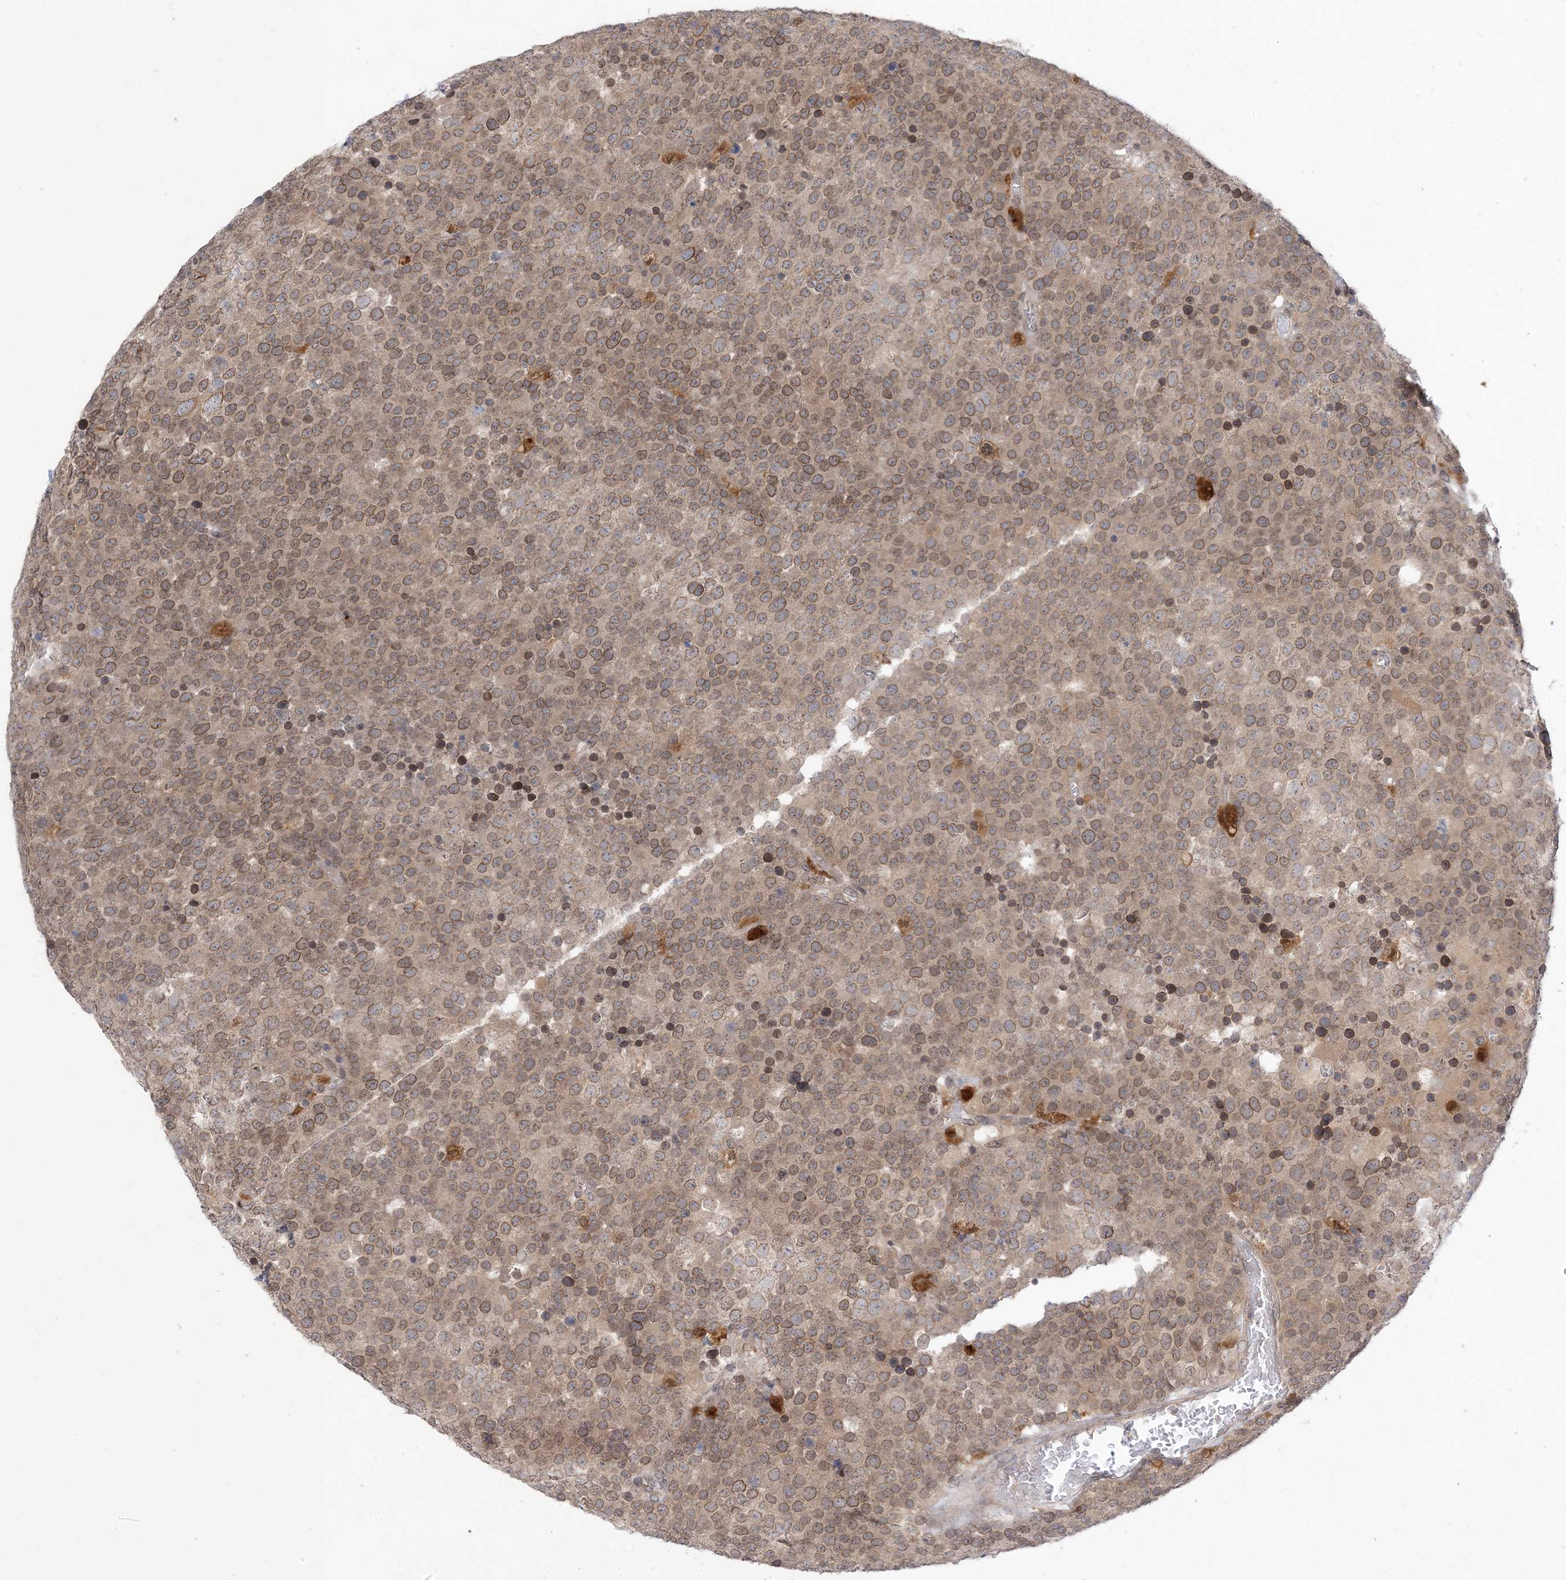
{"staining": {"intensity": "moderate", "quantity": ">75%", "location": "cytoplasmic/membranous,nuclear"}, "tissue": "testis cancer", "cell_type": "Tumor cells", "image_type": "cancer", "snomed": [{"axis": "morphology", "description": "Seminoma, NOS"}, {"axis": "topography", "description": "Testis"}], "caption": "Protein staining by immunohistochemistry (IHC) exhibits moderate cytoplasmic/membranous and nuclear staining in about >75% of tumor cells in testis cancer (seminoma). (brown staining indicates protein expression, while blue staining denotes nuclei).", "gene": "NAGK", "patient": {"sex": "male", "age": 71}}